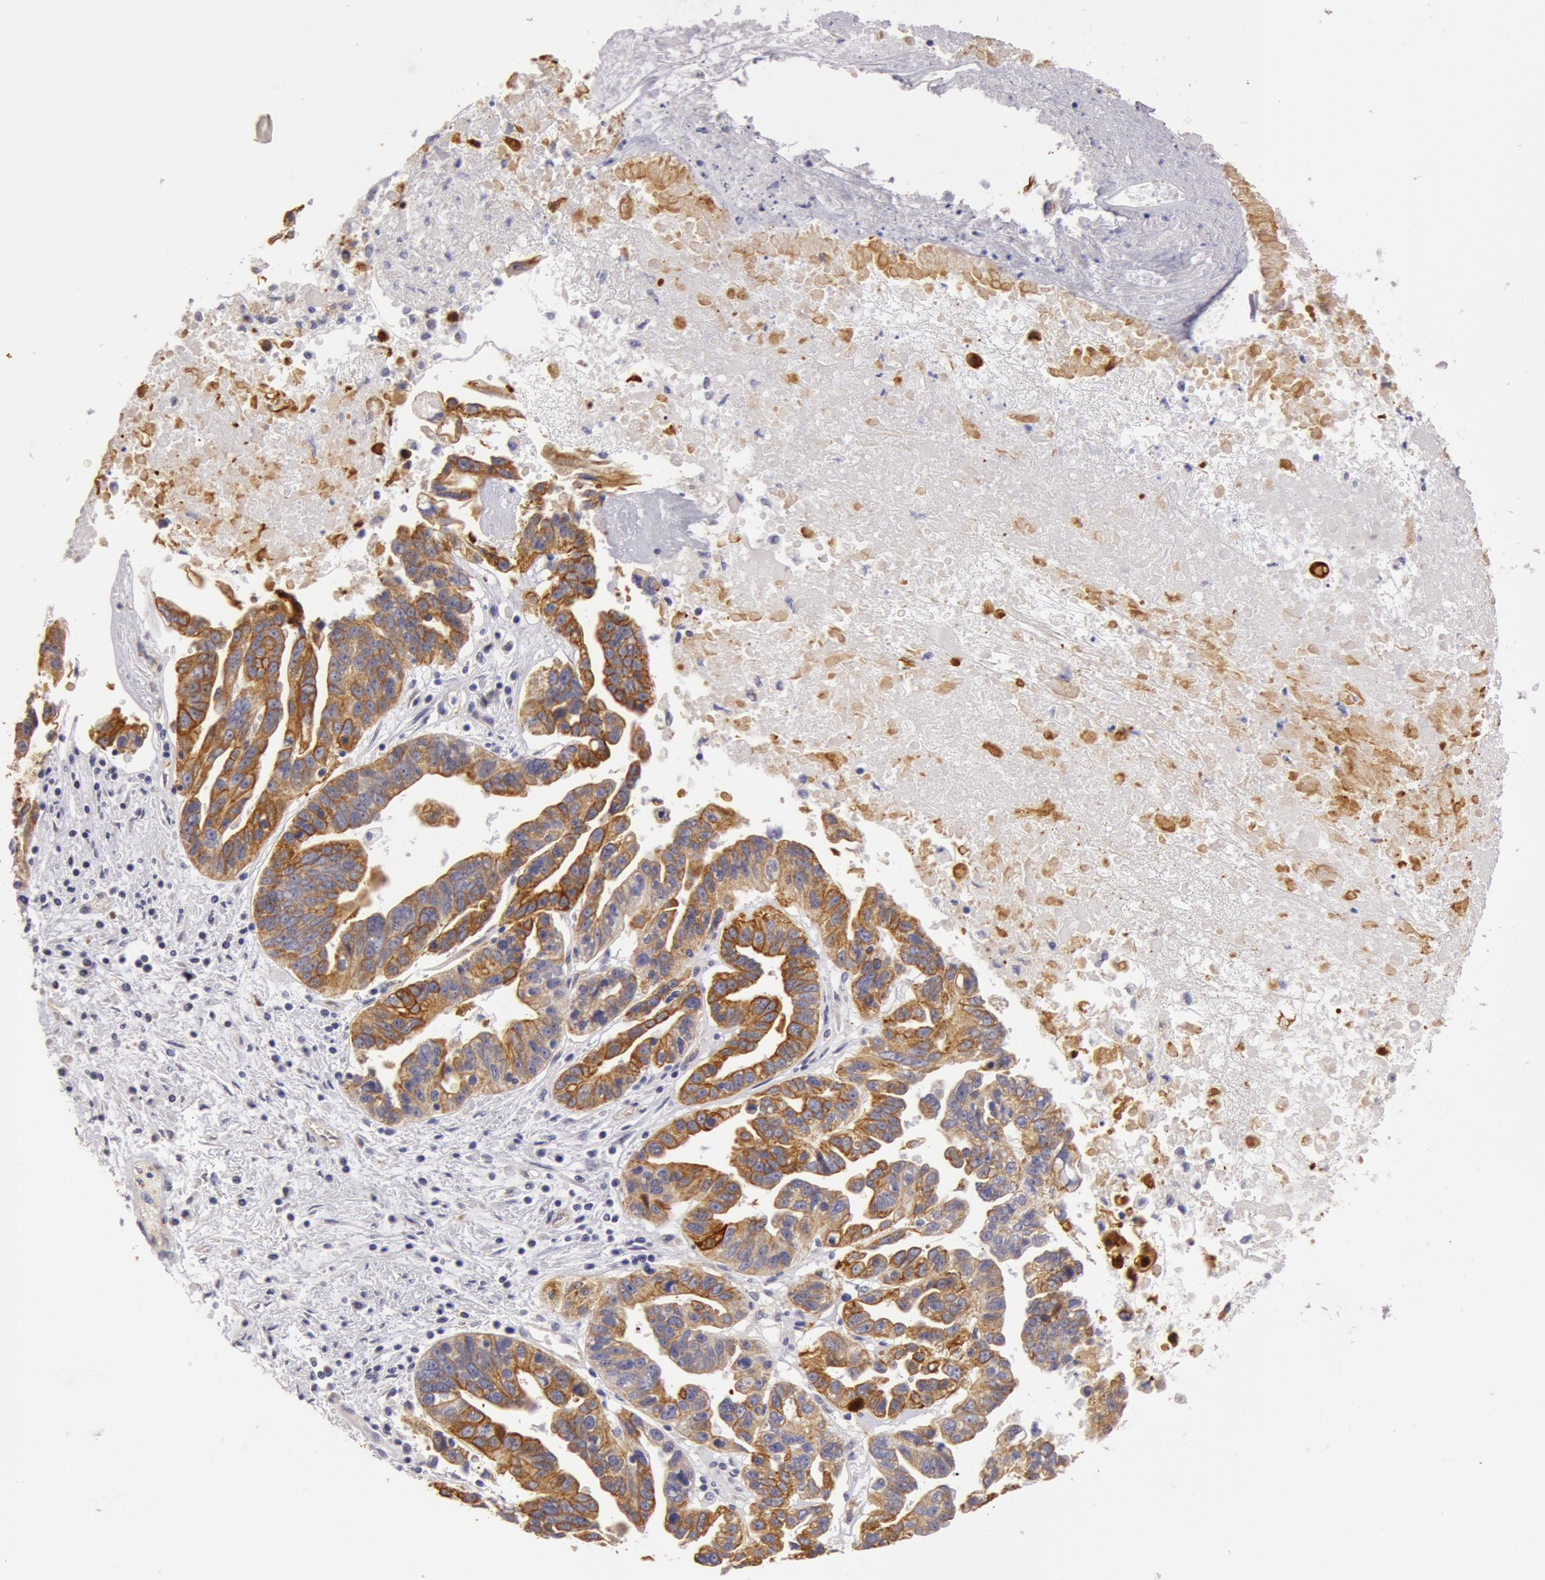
{"staining": {"intensity": "moderate", "quantity": ">75%", "location": "cytoplasmic/membranous"}, "tissue": "ovarian cancer", "cell_type": "Tumor cells", "image_type": "cancer", "snomed": [{"axis": "morphology", "description": "Carcinoma, endometroid"}, {"axis": "morphology", "description": "Cystadenocarcinoma, serous, NOS"}, {"axis": "topography", "description": "Ovary"}], "caption": "The micrograph shows staining of ovarian endometroid carcinoma, revealing moderate cytoplasmic/membranous protein positivity (brown color) within tumor cells.", "gene": "KRT18", "patient": {"sex": "female", "age": 45}}